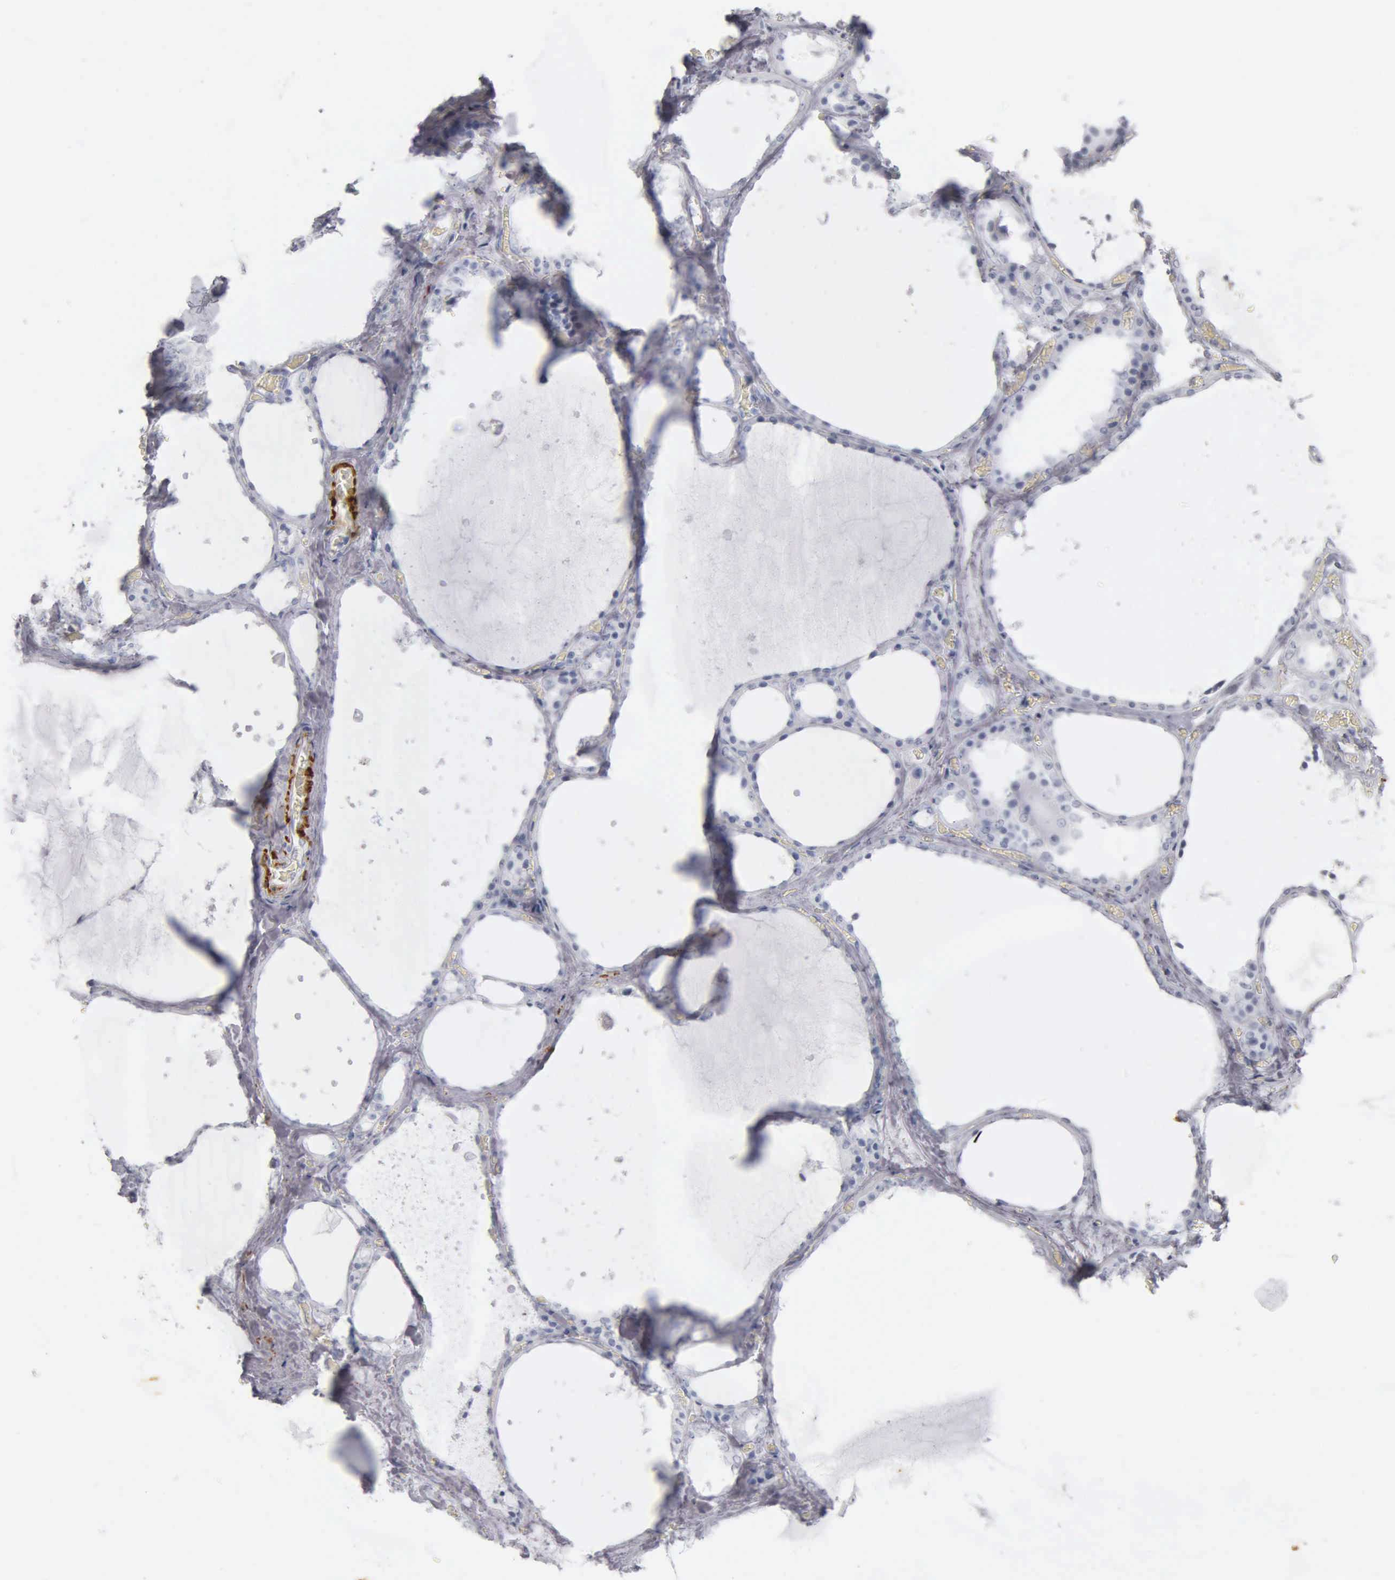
{"staining": {"intensity": "negative", "quantity": "none", "location": "none"}, "tissue": "thyroid gland", "cell_type": "Glandular cells", "image_type": "normal", "snomed": [{"axis": "morphology", "description": "Normal tissue, NOS"}, {"axis": "topography", "description": "Thyroid gland"}], "caption": "This is an IHC micrograph of normal thyroid gland. There is no expression in glandular cells.", "gene": "DES", "patient": {"sex": "male", "age": 76}}